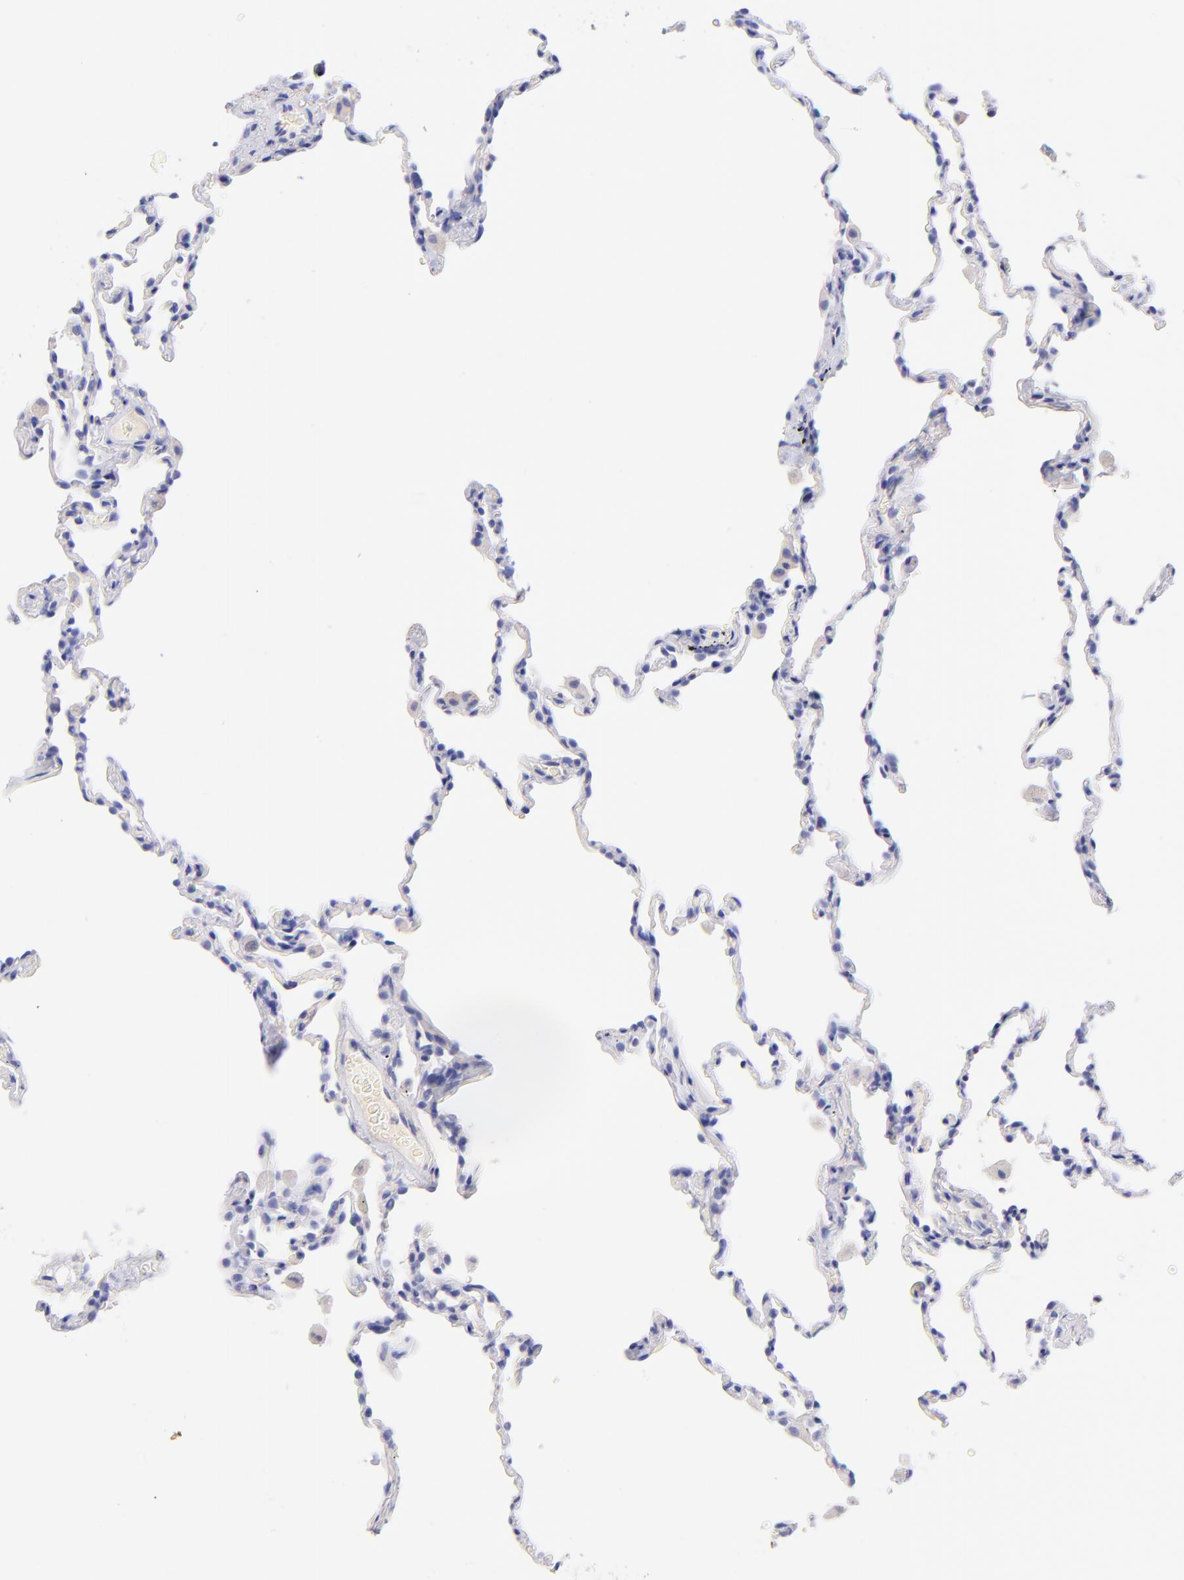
{"staining": {"intensity": "negative", "quantity": "none", "location": "none"}, "tissue": "lung", "cell_type": "Alveolar cells", "image_type": "normal", "snomed": [{"axis": "morphology", "description": "Normal tissue, NOS"}, {"axis": "morphology", "description": "Soft tissue tumor metastatic"}, {"axis": "topography", "description": "Lung"}], "caption": "The micrograph demonstrates no staining of alveolar cells in benign lung.", "gene": "RAB3B", "patient": {"sex": "male", "age": 59}}